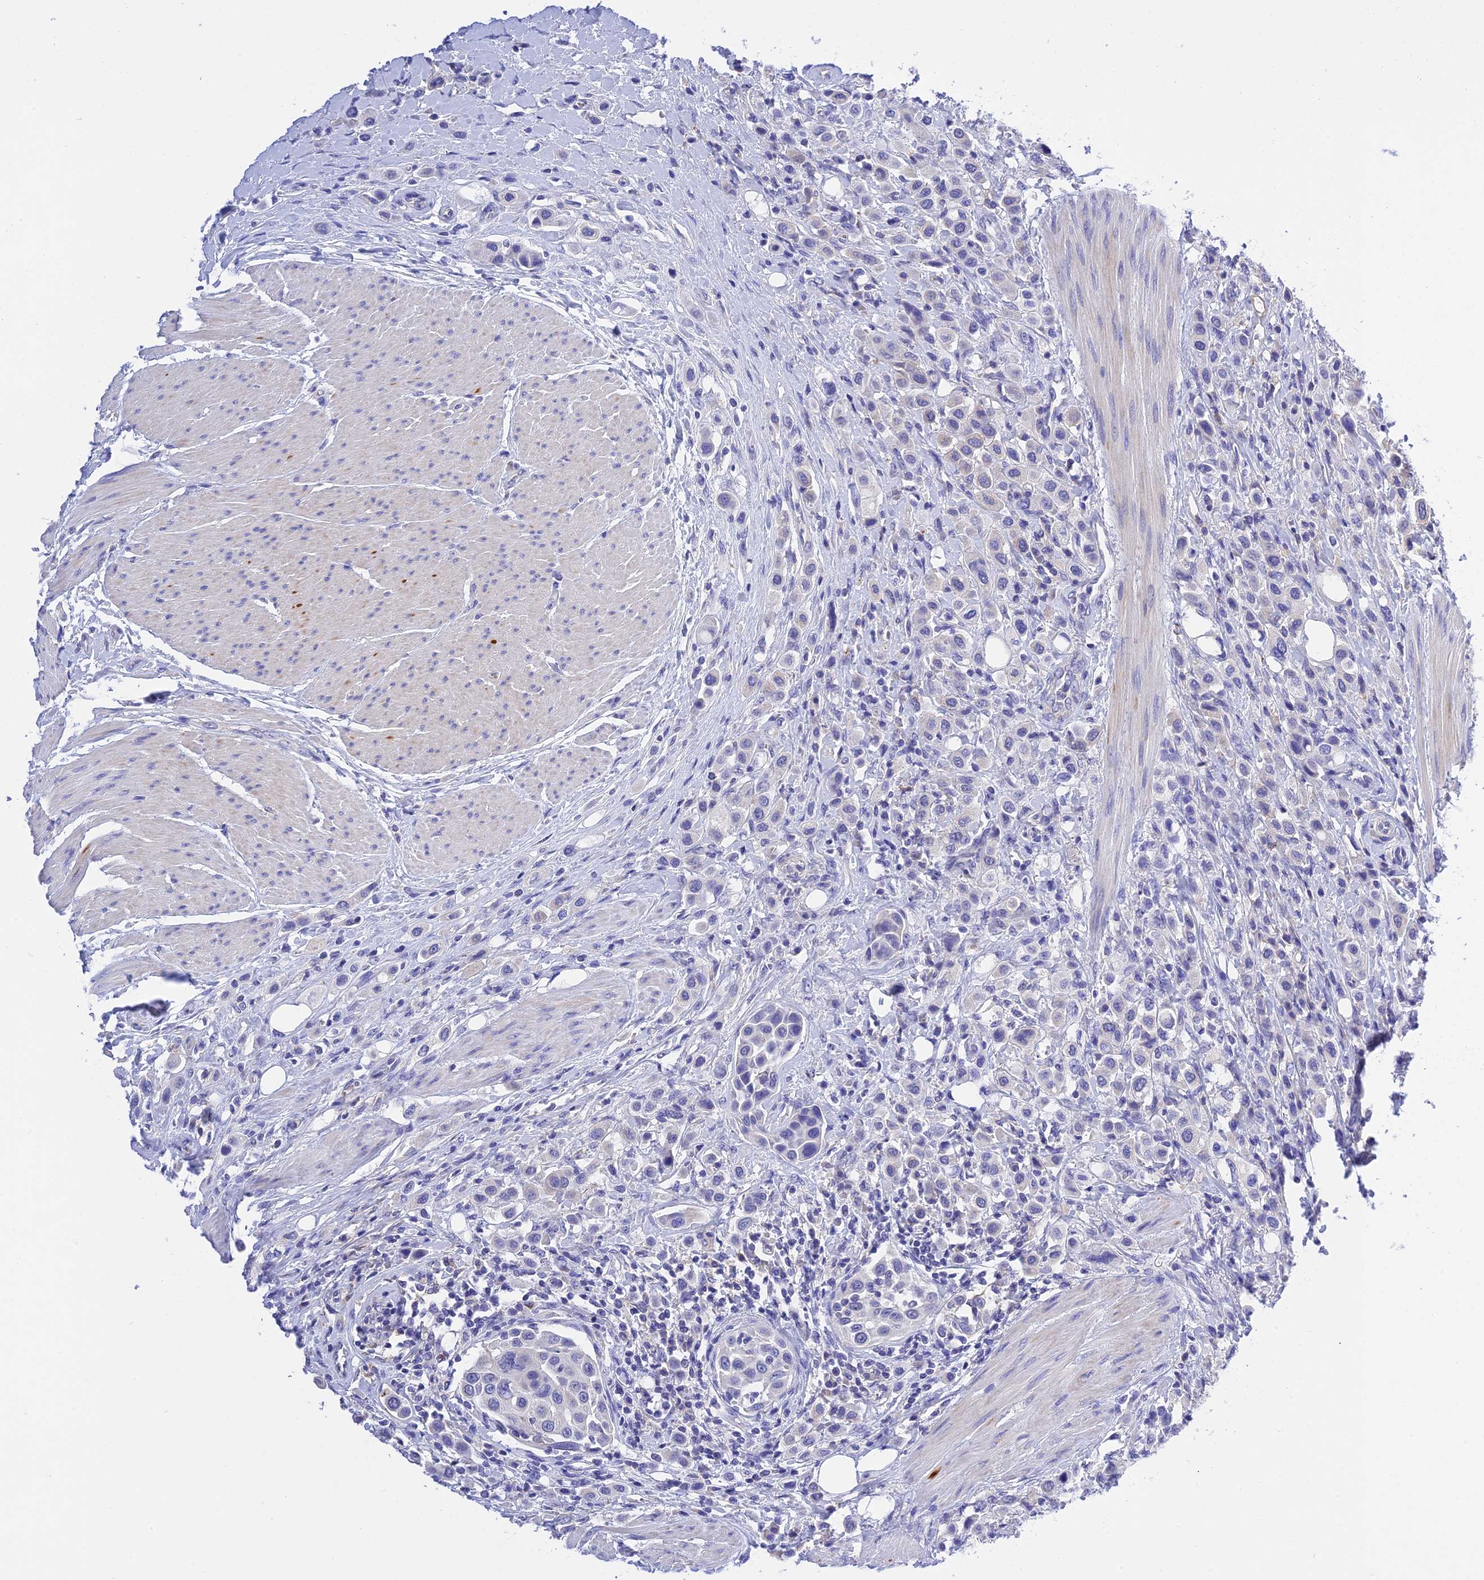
{"staining": {"intensity": "negative", "quantity": "none", "location": "none"}, "tissue": "urothelial cancer", "cell_type": "Tumor cells", "image_type": "cancer", "snomed": [{"axis": "morphology", "description": "Urothelial carcinoma, High grade"}, {"axis": "topography", "description": "Urinary bladder"}], "caption": "Tumor cells are negative for protein expression in human high-grade urothelial carcinoma.", "gene": "MS4A5", "patient": {"sex": "male", "age": 50}}